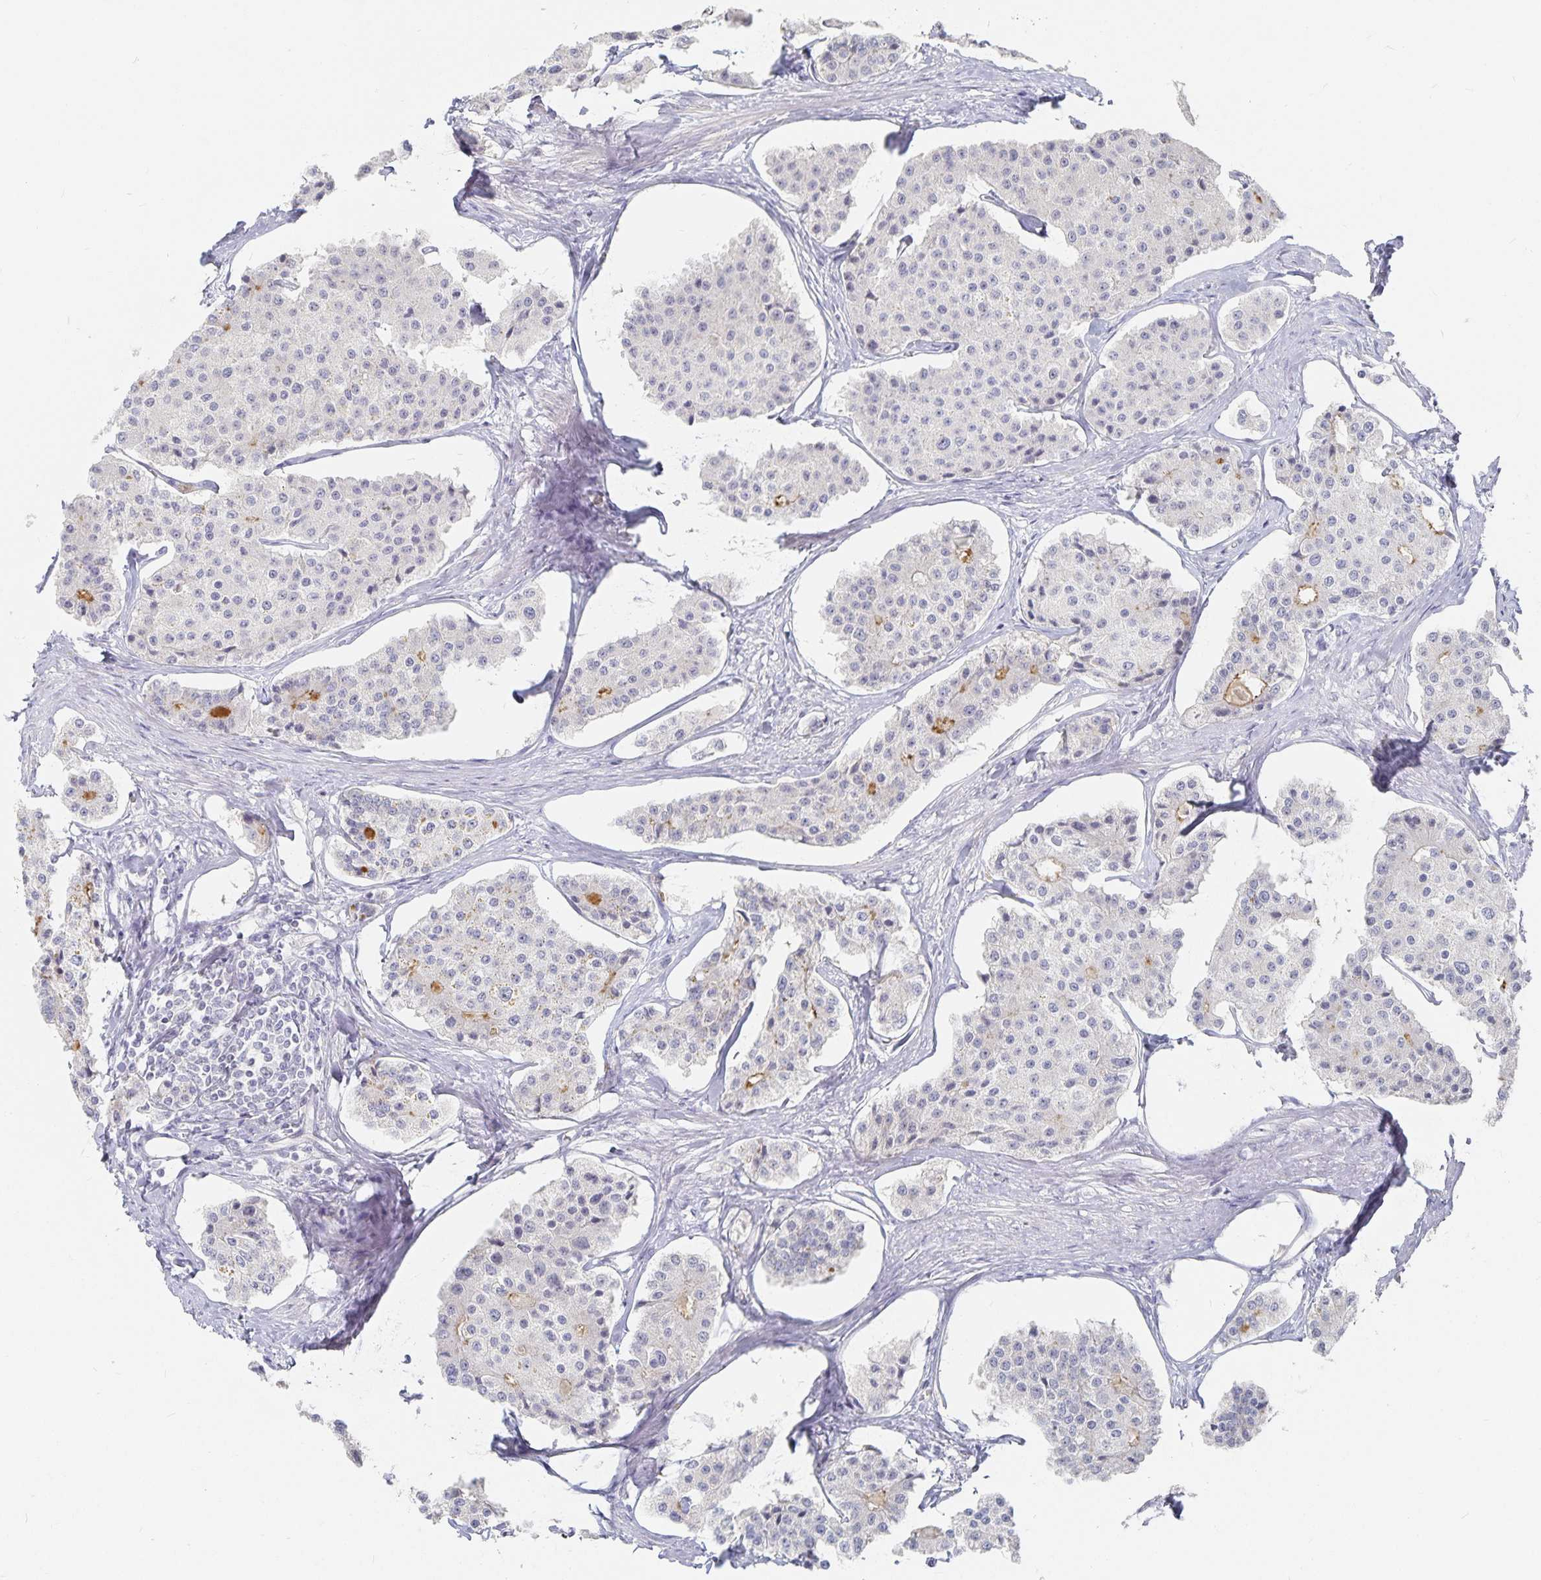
{"staining": {"intensity": "negative", "quantity": "none", "location": "none"}, "tissue": "carcinoid", "cell_type": "Tumor cells", "image_type": "cancer", "snomed": [{"axis": "morphology", "description": "Carcinoid, malignant, NOS"}, {"axis": "topography", "description": "Small intestine"}], "caption": "Immunohistochemistry (IHC) photomicrograph of neoplastic tissue: human carcinoid (malignant) stained with DAB (3,3'-diaminobenzidine) exhibits no significant protein expression in tumor cells.", "gene": "DNAH9", "patient": {"sex": "female", "age": 65}}